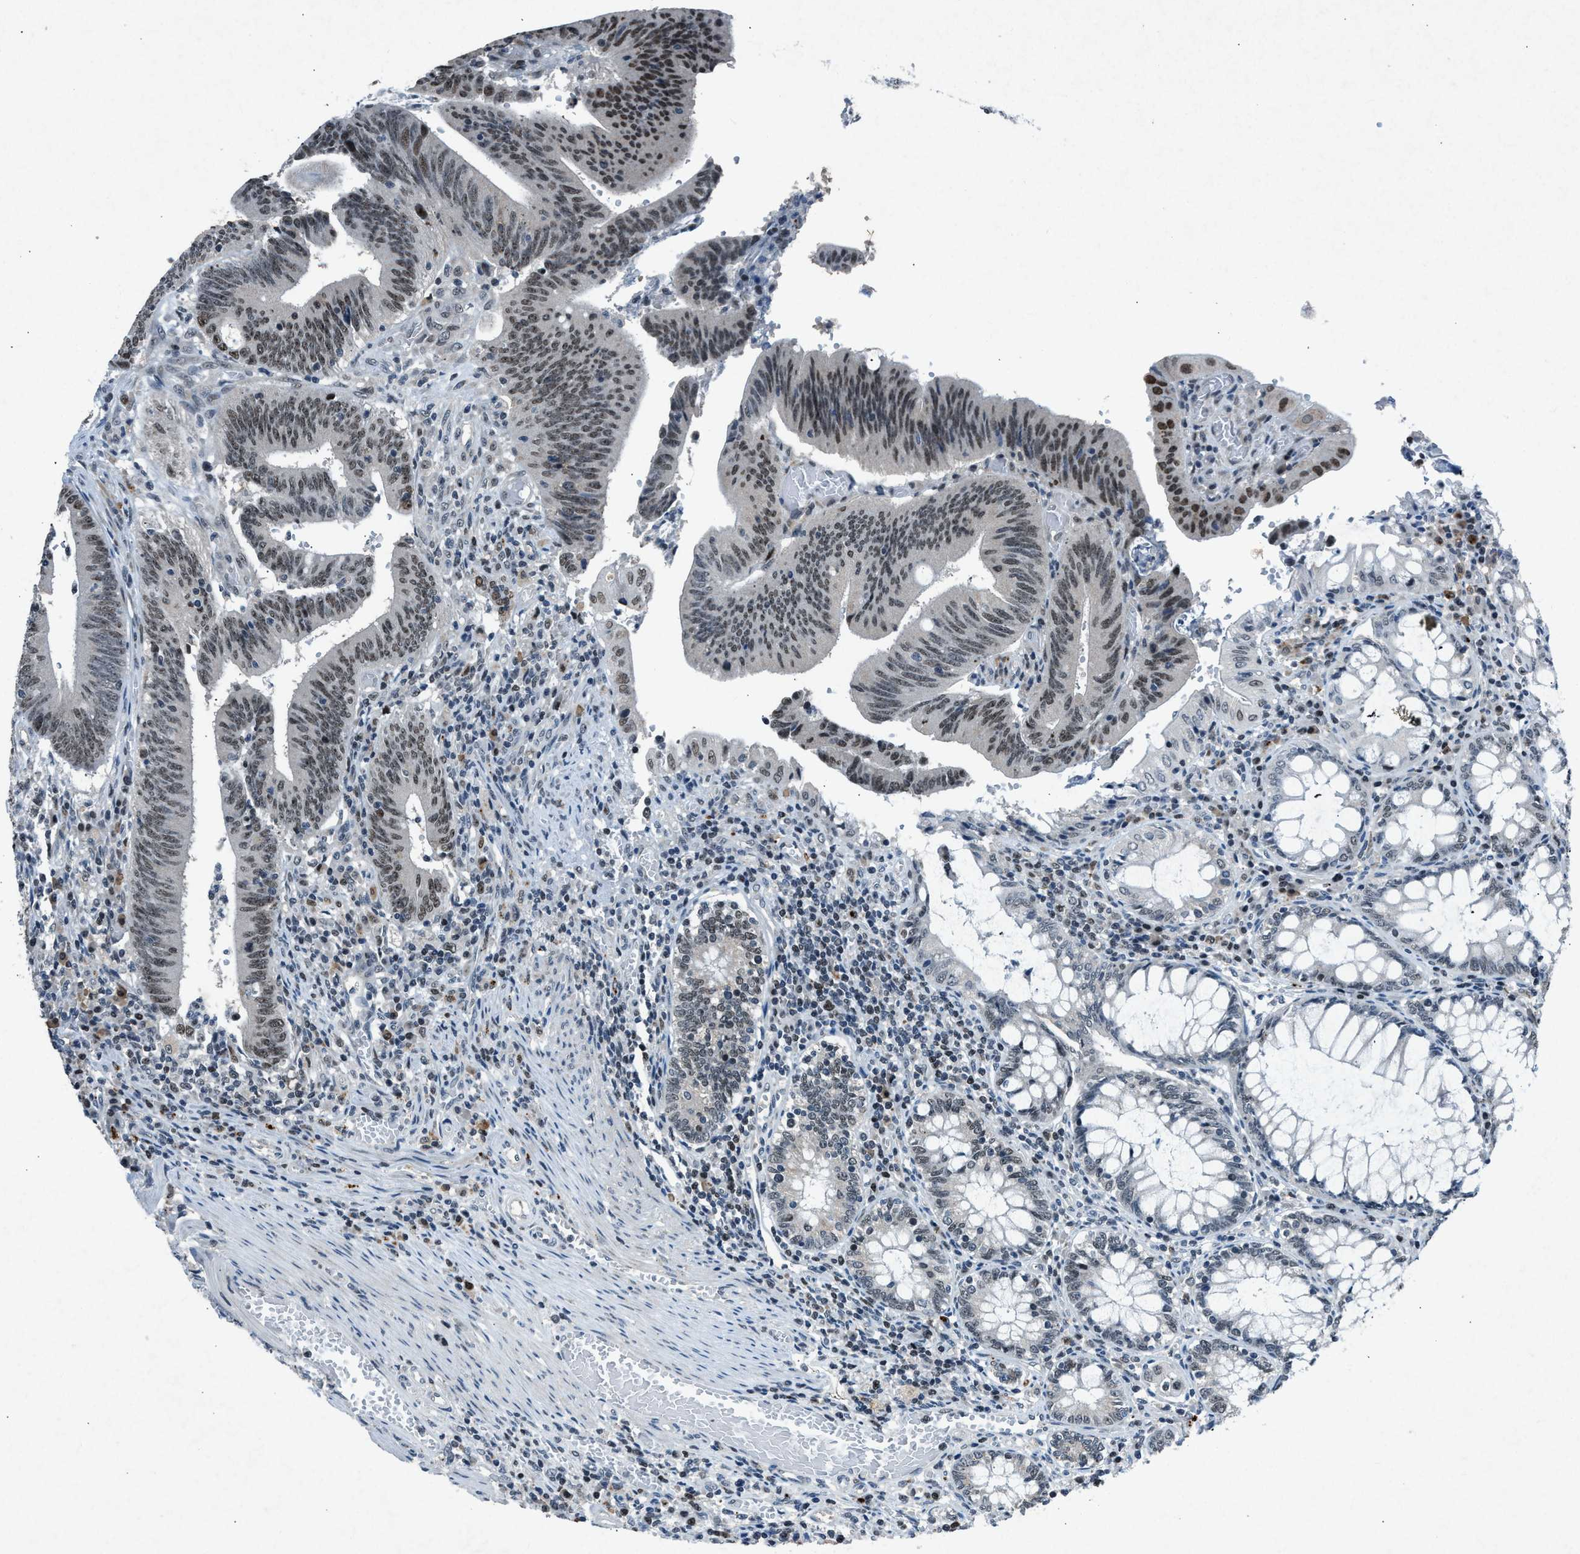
{"staining": {"intensity": "moderate", "quantity": ">75%", "location": "nuclear"}, "tissue": "colorectal cancer", "cell_type": "Tumor cells", "image_type": "cancer", "snomed": [{"axis": "morphology", "description": "Normal tissue, NOS"}, {"axis": "morphology", "description": "Adenocarcinoma, NOS"}, {"axis": "topography", "description": "Rectum"}], "caption": "This photomicrograph reveals colorectal adenocarcinoma stained with immunohistochemistry to label a protein in brown. The nuclear of tumor cells show moderate positivity for the protein. Nuclei are counter-stained blue.", "gene": "ADCY1", "patient": {"sex": "female", "age": 66}}